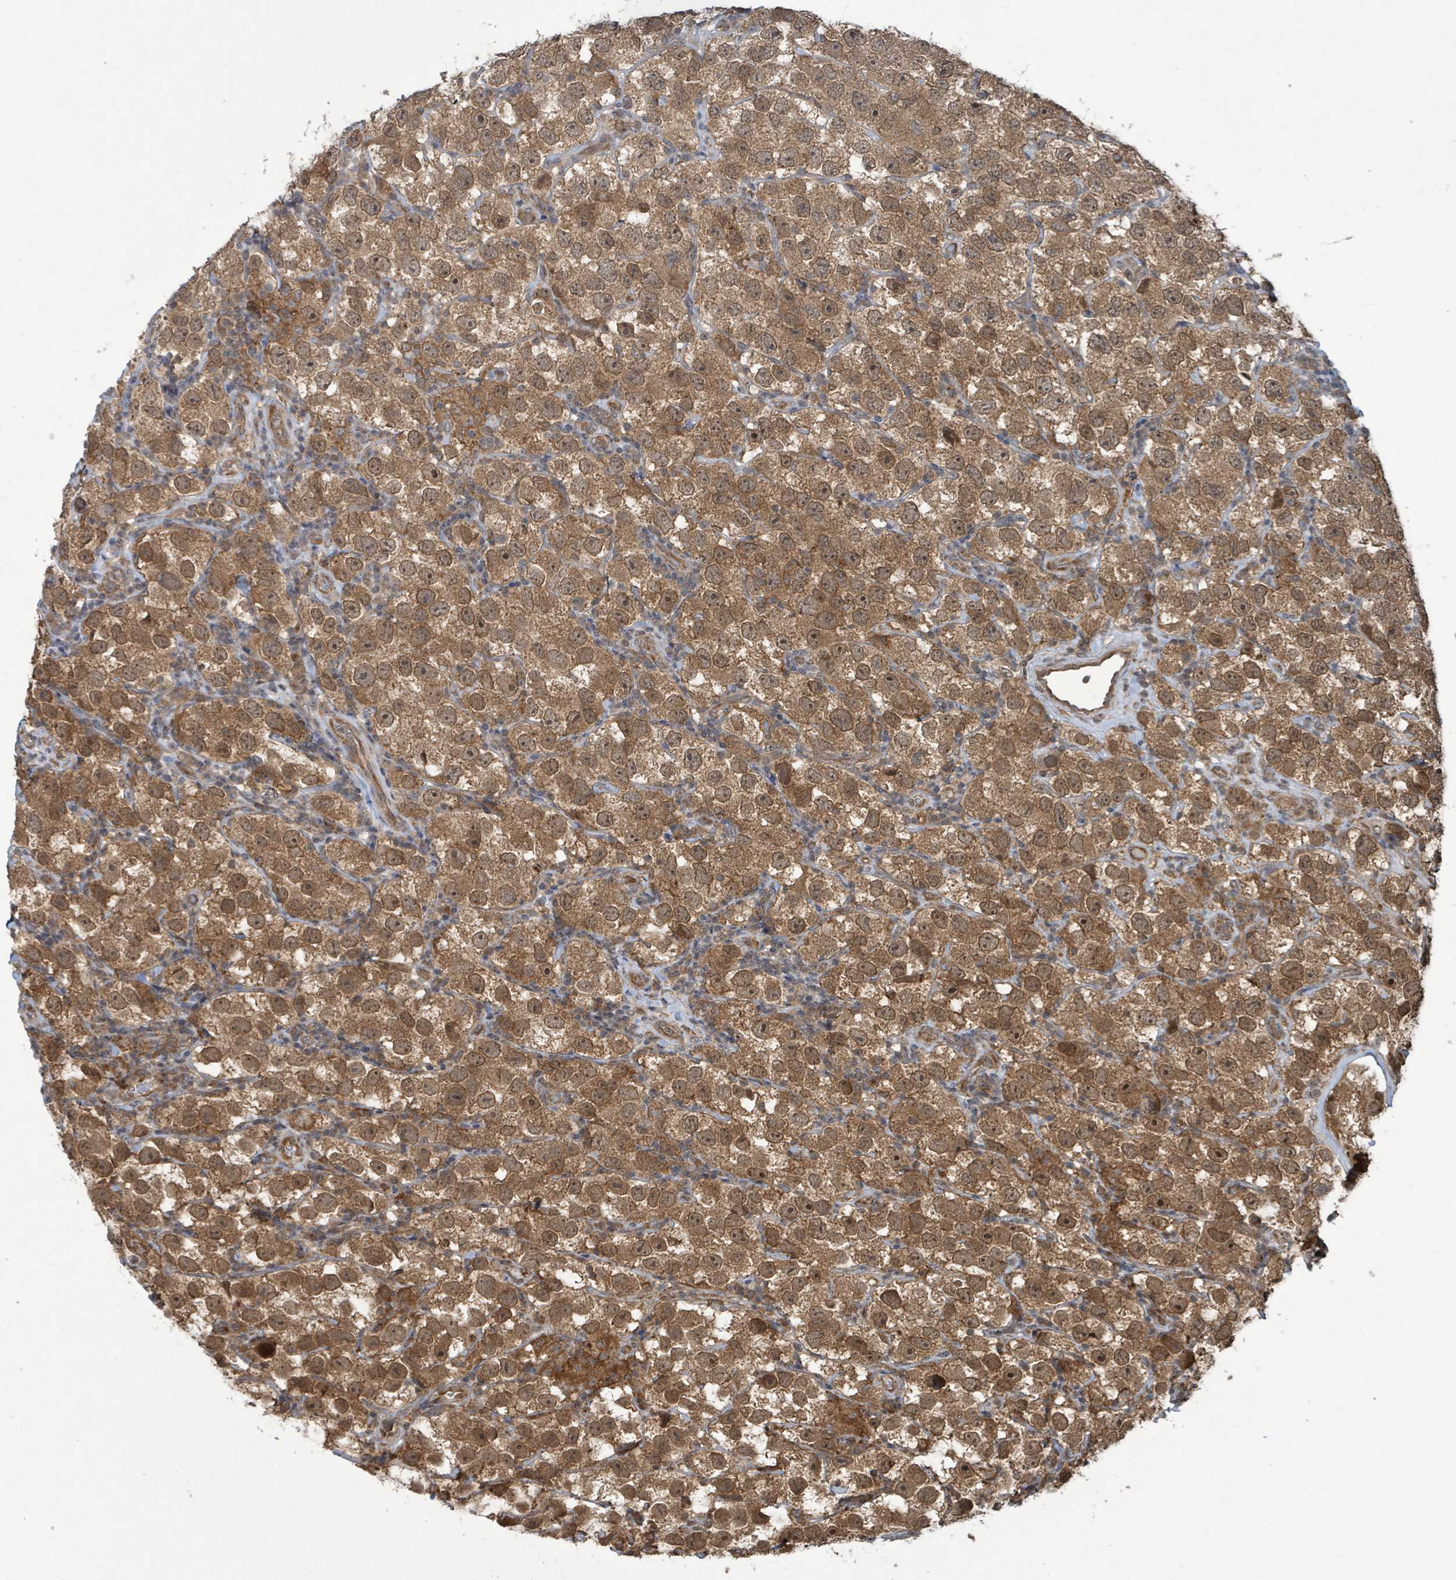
{"staining": {"intensity": "moderate", "quantity": ">75%", "location": "cytoplasmic/membranous,nuclear"}, "tissue": "testis cancer", "cell_type": "Tumor cells", "image_type": "cancer", "snomed": [{"axis": "morphology", "description": "Seminoma, NOS"}, {"axis": "topography", "description": "Testis"}], "caption": "Protein expression analysis of human testis cancer reveals moderate cytoplasmic/membranous and nuclear positivity in about >75% of tumor cells. Ihc stains the protein in brown and the nuclei are stained blue.", "gene": "KLC1", "patient": {"sex": "male", "age": 26}}